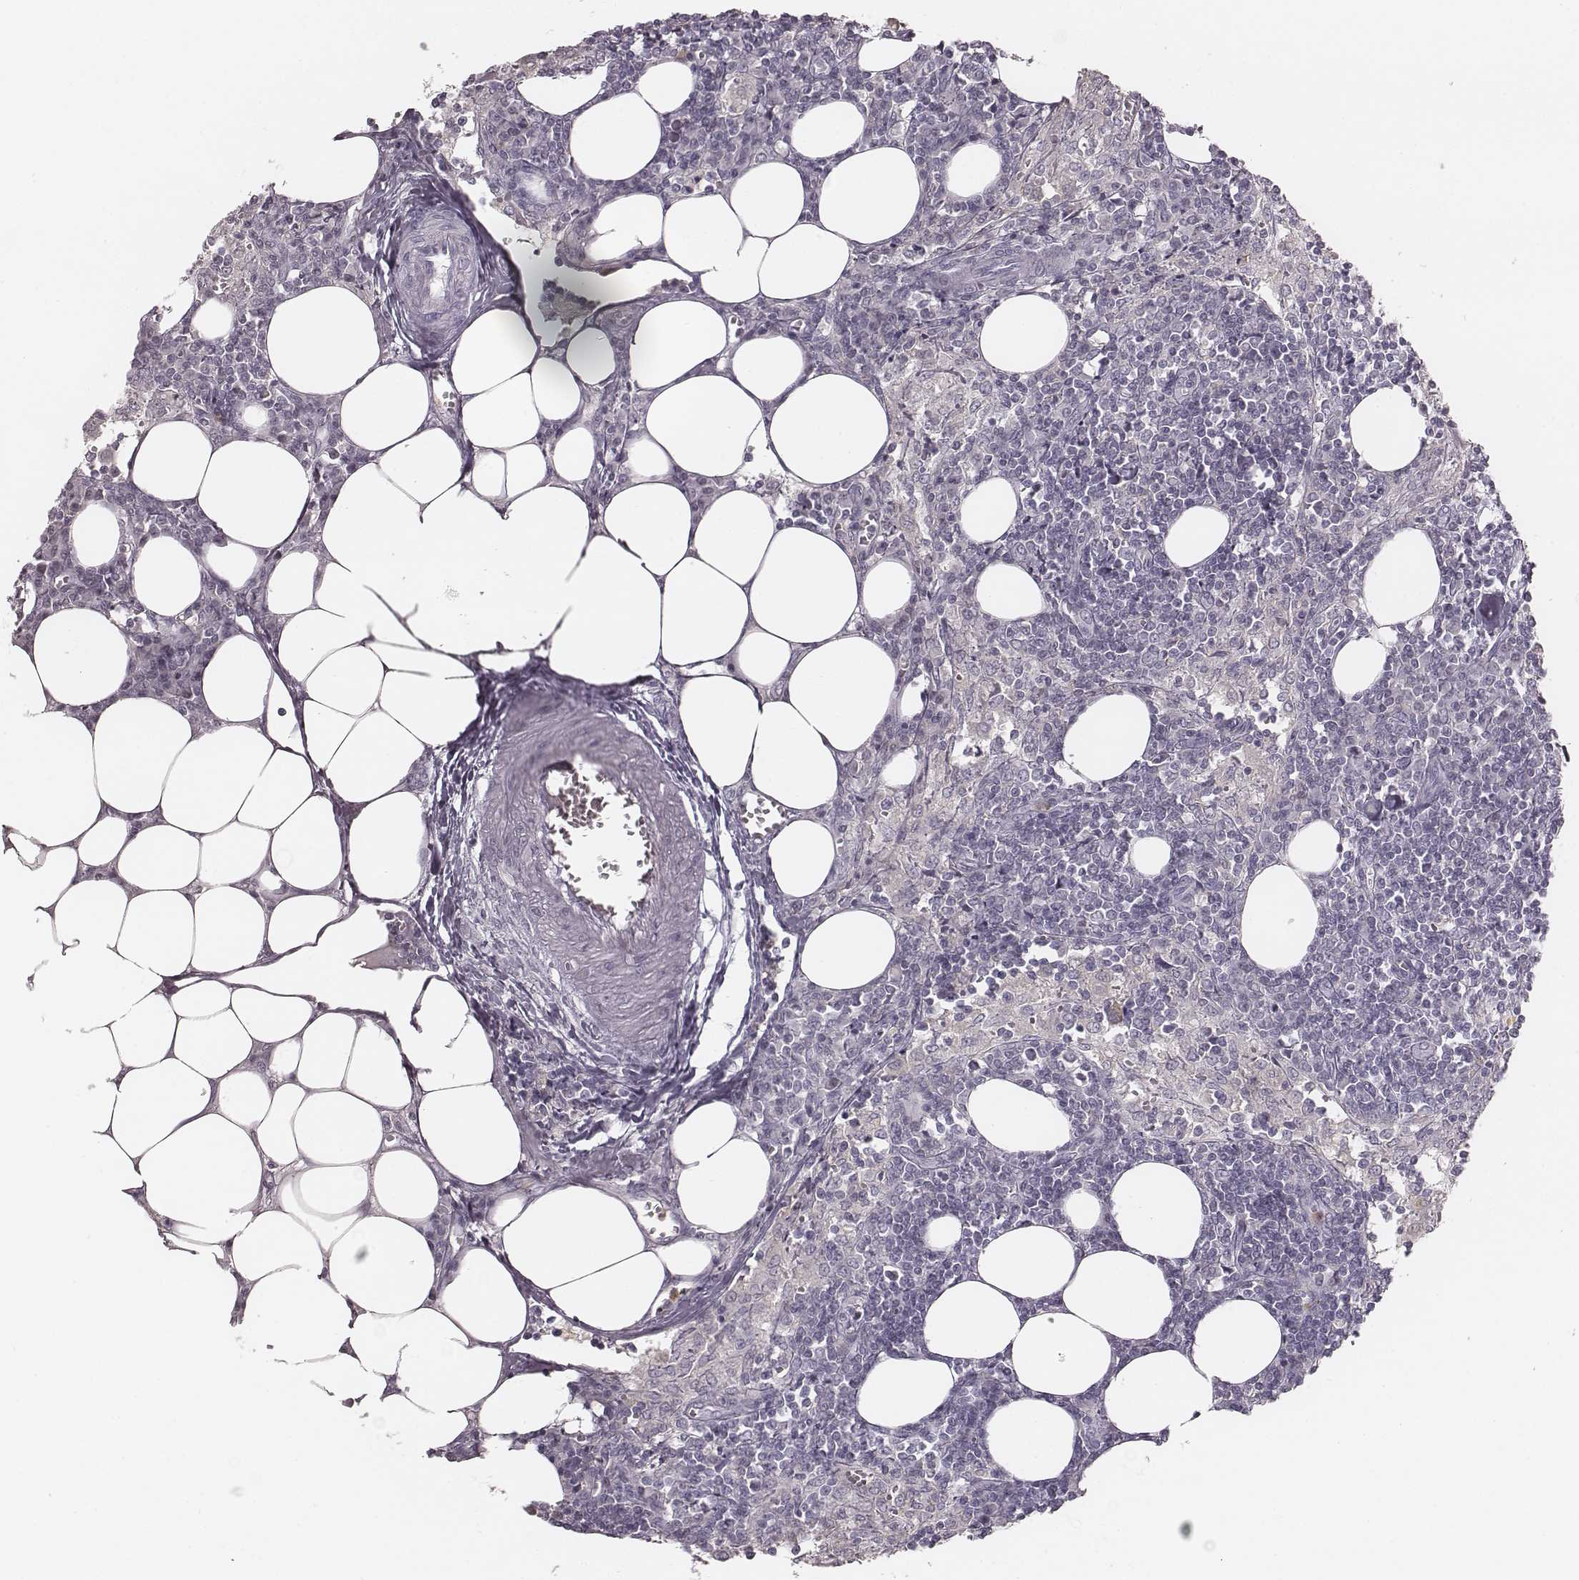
{"staining": {"intensity": "weak", "quantity": ">75%", "location": "cytoplasmic/membranous"}, "tissue": "lymph node", "cell_type": "Germinal center cells", "image_type": "normal", "snomed": [{"axis": "morphology", "description": "Normal tissue, NOS"}, {"axis": "topography", "description": "Lymph node"}], "caption": "The image displays staining of benign lymph node, revealing weak cytoplasmic/membranous protein positivity (brown color) within germinal center cells. (IHC, brightfield microscopy, high magnification).", "gene": "ENSG00000285837", "patient": {"sex": "male", "age": 55}}